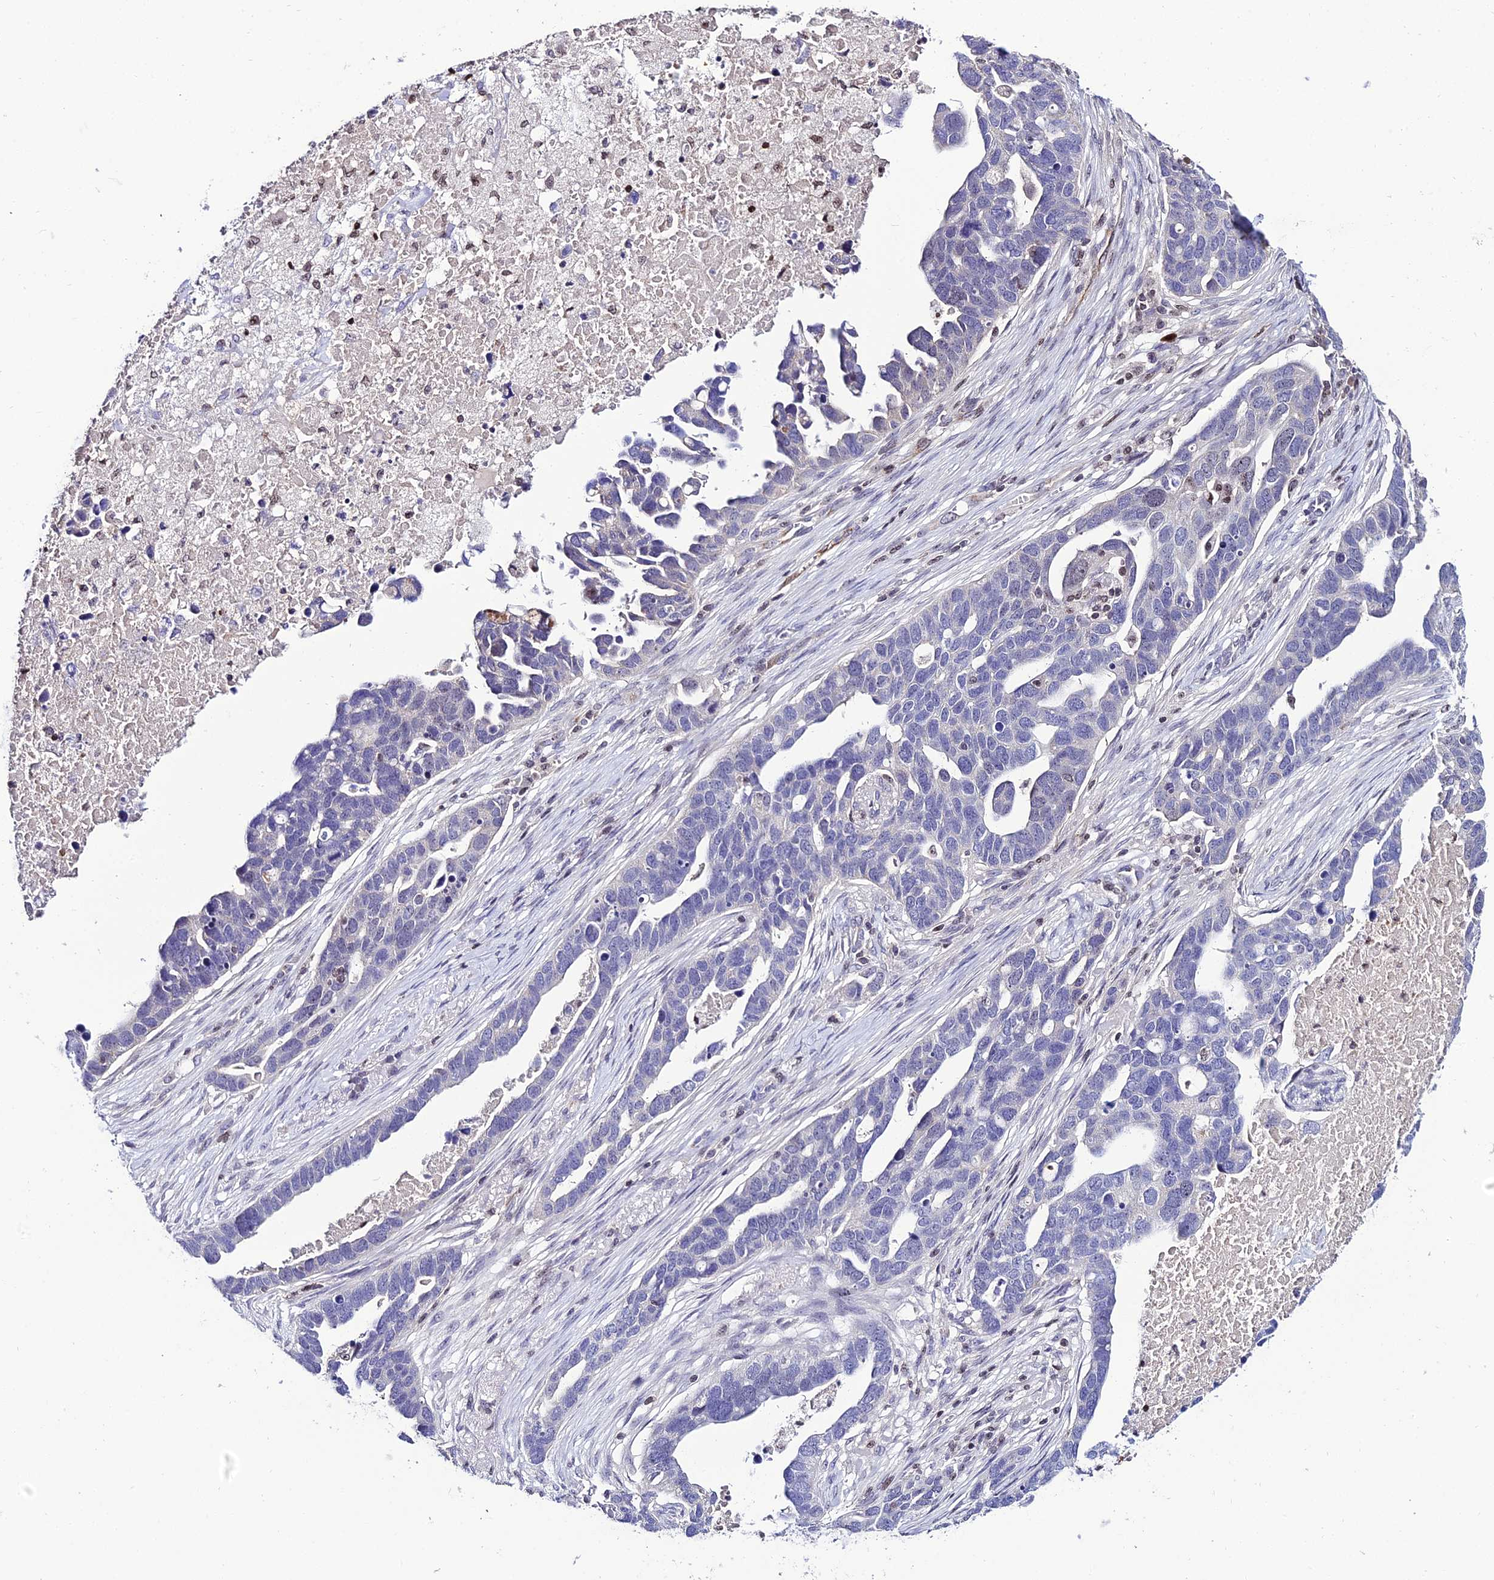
{"staining": {"intensity": "negative", "quantity": "none", "location": "none"}, "tissue": "ovarian cancer", "cell_type": "Tumor cells", "image_type": "cancer", "snomed": [{"axis": "morphology", "description": "Cystadenocarcinoma, serous, NOS"}, {"axis": "topography", "description": "Ovary"}], "caption": "Immunohistochemistry (IHC) histopathology image of human ovarian serous cystadenocarcinoma stained for a protein (brown), which displays no positivity in tumor cells.", "gene": "SHQ1", "patient": {"sex": "female", "age": 54}}